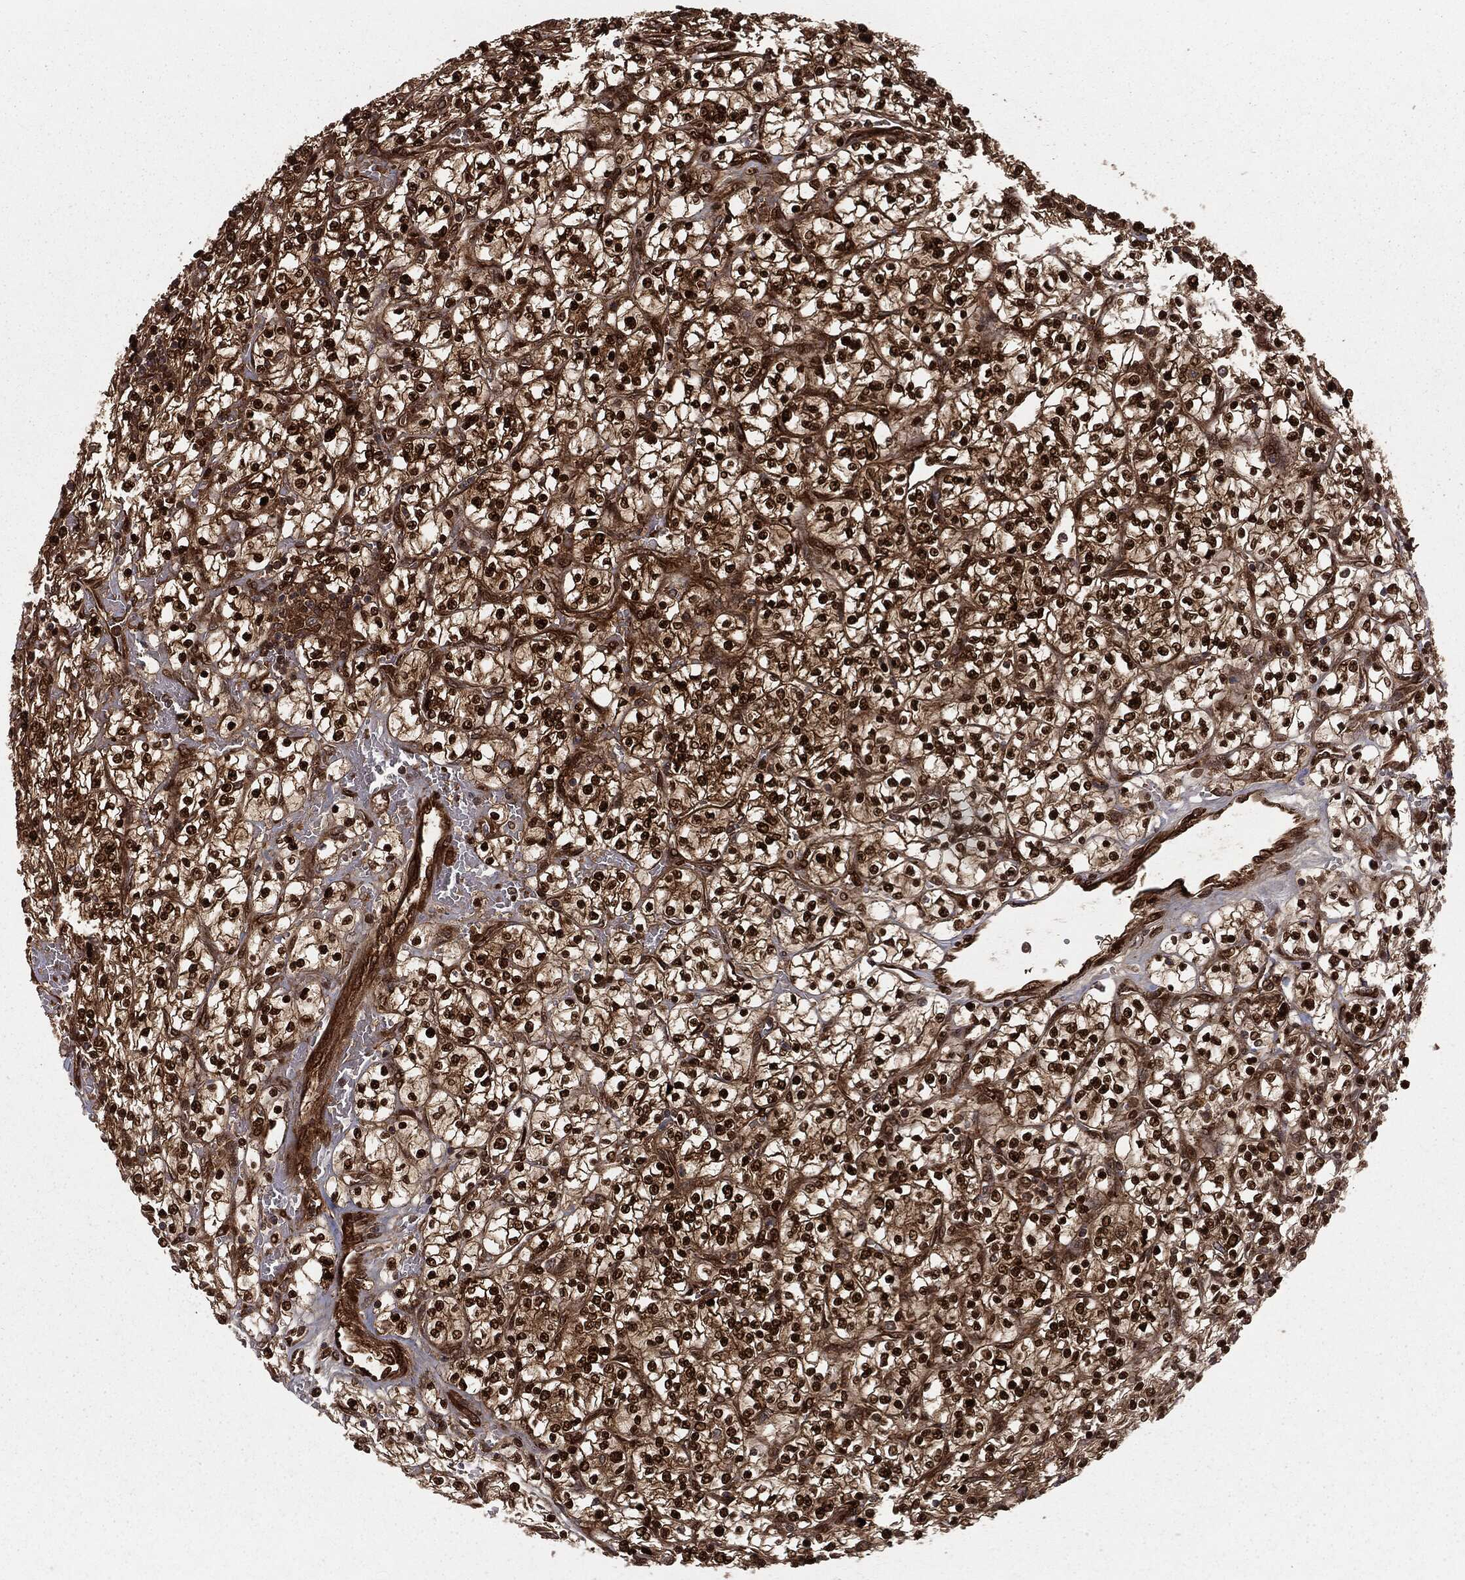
{"staining": {"intensity": "strong", "quantity": ">75%", "location": "cytoplasmic/membranous,nuclear"}, "tissue": "renal cancer", "cell_type": "Tumor cells", "image_type": "cancer", "snomed": [{"axis": "morphology", "description": "Adenocarcinoma, NOS"}, {"axis": "topography", "description": "Kidney"}], "caption": "This image displays immunohistochemistry staining of human renal cancer, with high strong cytoplasmic/membranous and nuclear positivity in approximately >75% of tumor cells.", "gene": "RANBP9", "patient": {"sex": "female", "age": 64}}